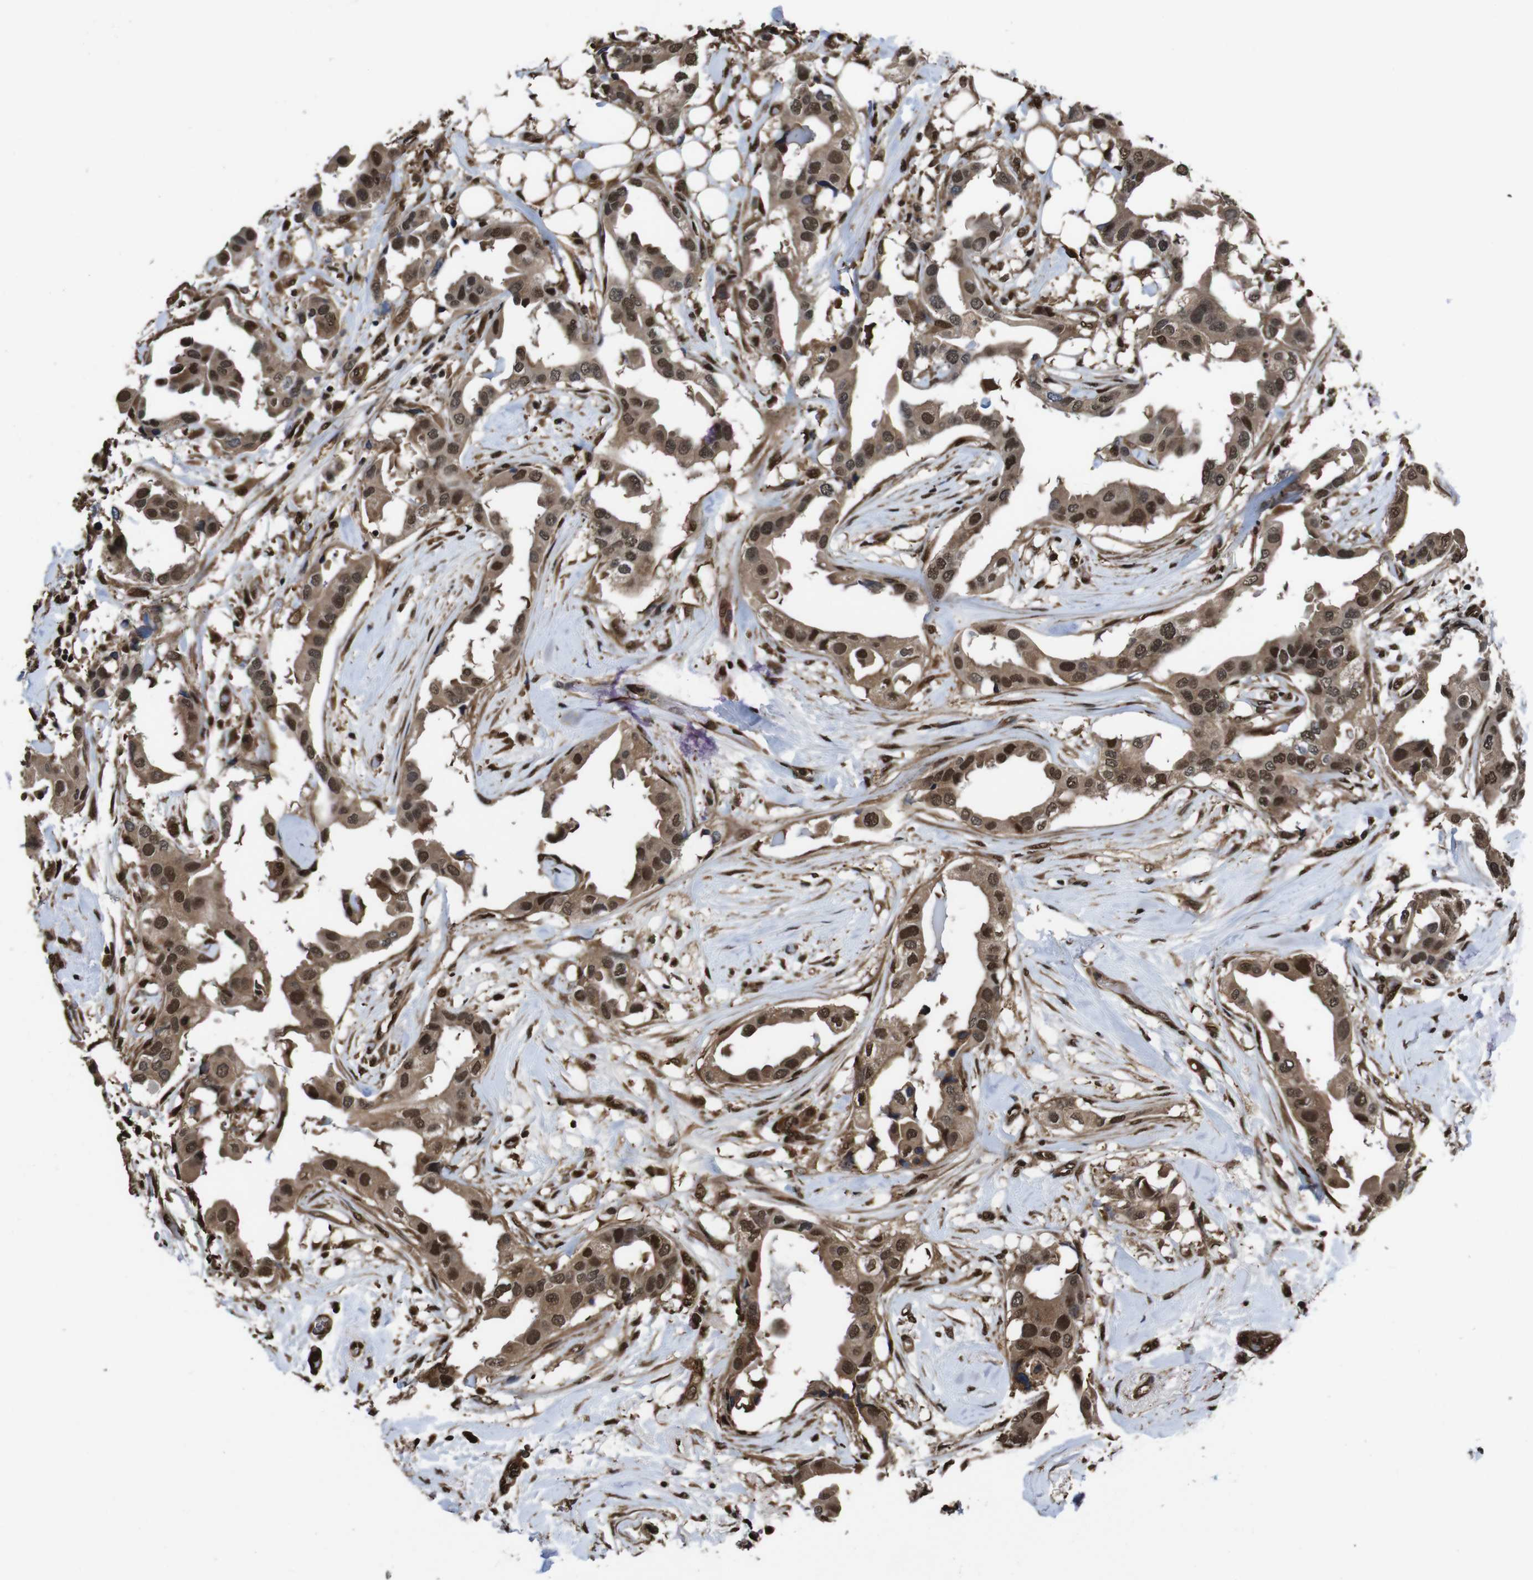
{"staining": {"intensity": "moderate", "quantity": ">75%", "location": "cytoplasmic/membranous,nuclear"}, "tissue": "breast cancer", "cell_type": "Tumor cells", "image_type": "cancer", "snomed": [{"axis": "morphology", "description": "Duct carcinoma"}, {"axis": "topography", "description": "Breast"}], "caption": "A medium amount of moderate cytoplasmic/membranous and nuclear staining is seen in about >75% of tumor cells in breast cancer tissue. (Stains: DAB in brown, nuclei in blue, Microscopy: brightfield microscopy at high magnification).", "gene": "VCP", "patient": {"sex": "female", "age": 40}}